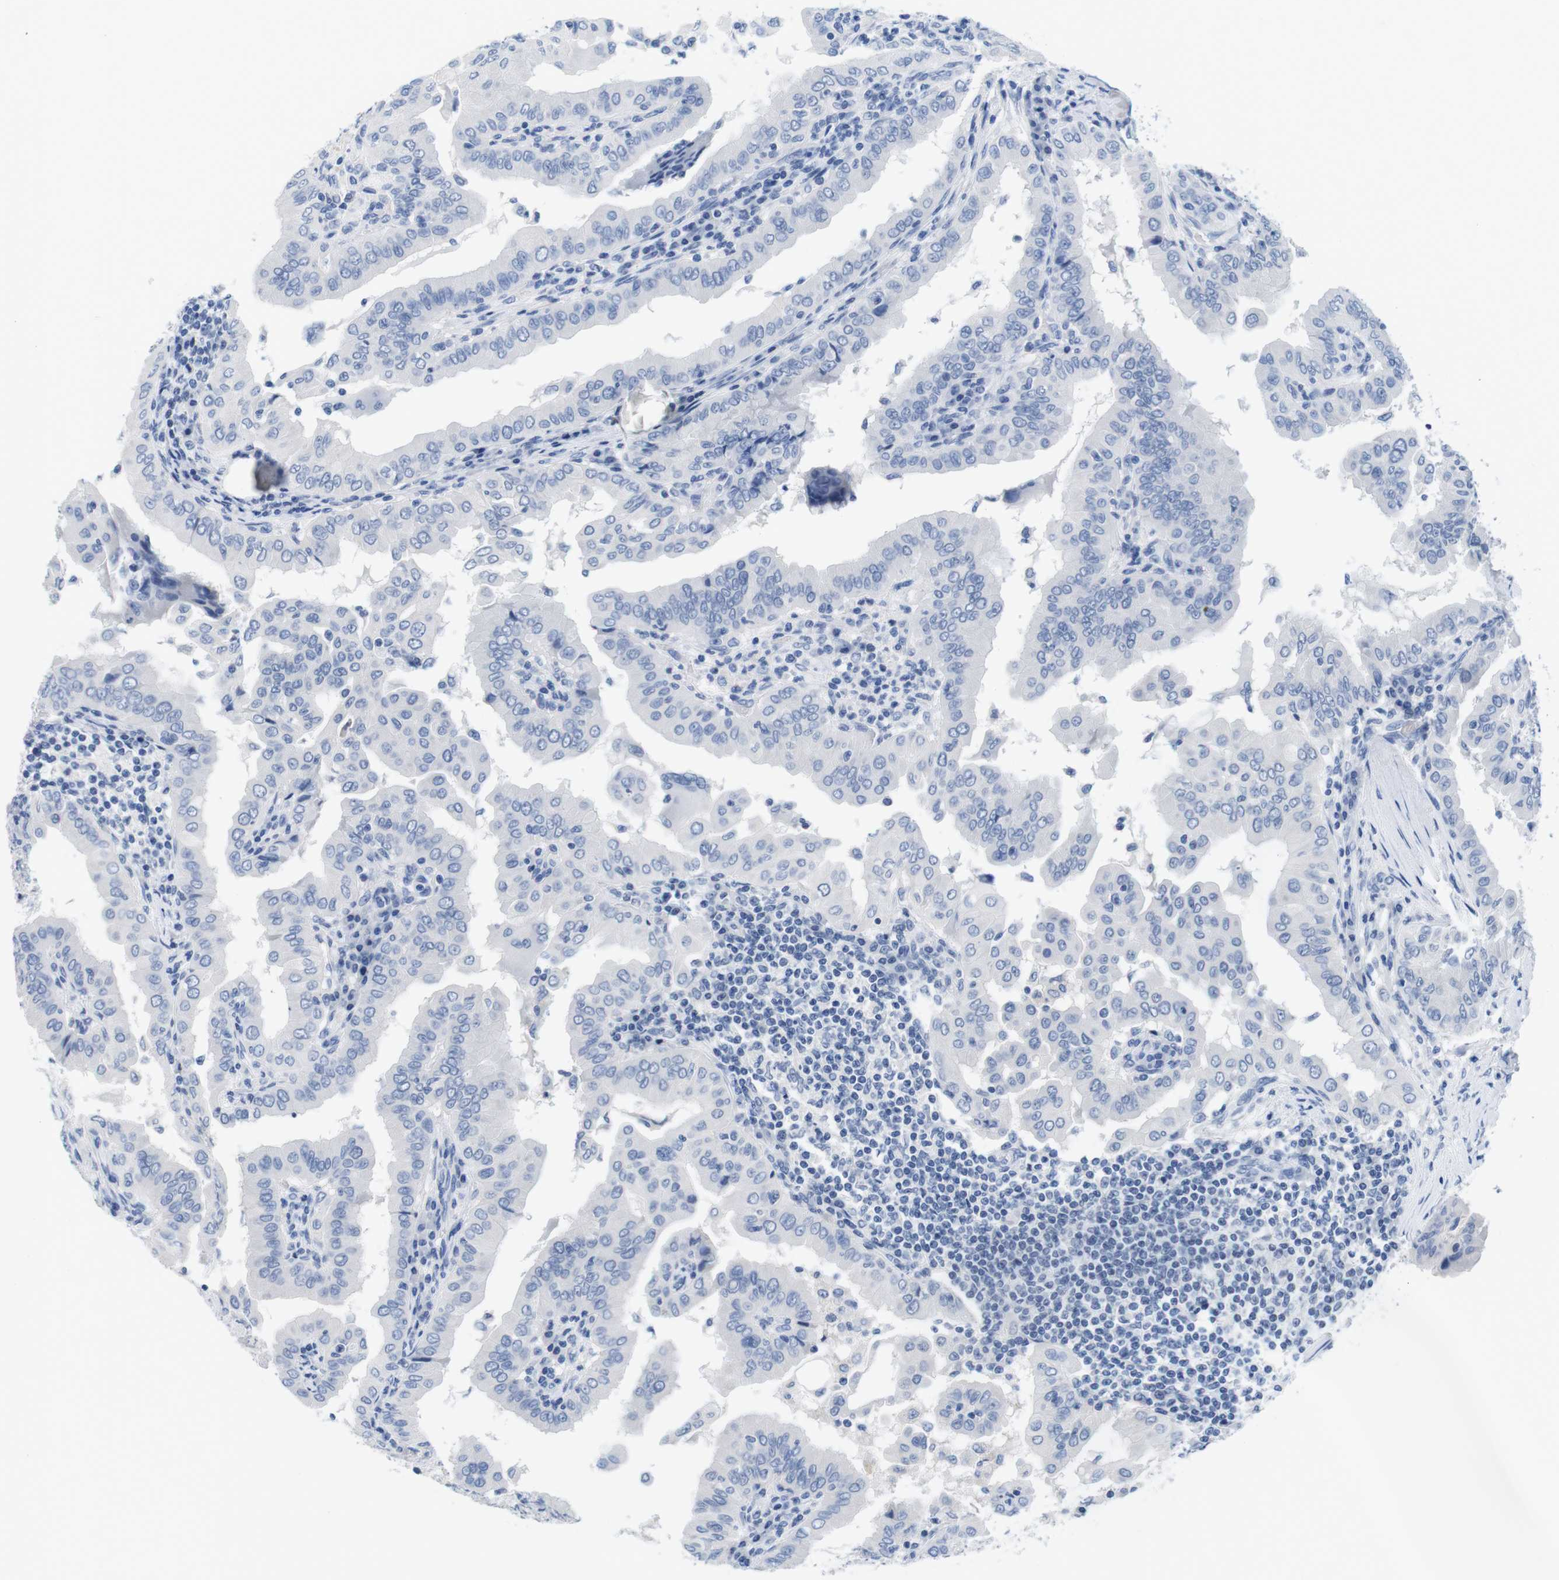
{"staining": {"intensity": "negative", "quantity": "none", "location": "none"}, "tissue": "thyroid cancer", "cell_type": "Tumor cells", "image_type": "cancer", "snomed": [{"axis": "morphology", "description": "Papillary adenocarcinoma, NOS"}, {"axis": "topography", "description": "Thyroid gland"}], "caption": "A high-resolution histopathology image shows IHC staining of thyroid cancer (papillary adenocarcinoma), which displays no significant positivity in tumor cells. (DAB (3,3'-diaminobenzidine) IHC, high magnification).", "gene": "MAP6", "patient": {"sex": "male", "age": 33}}